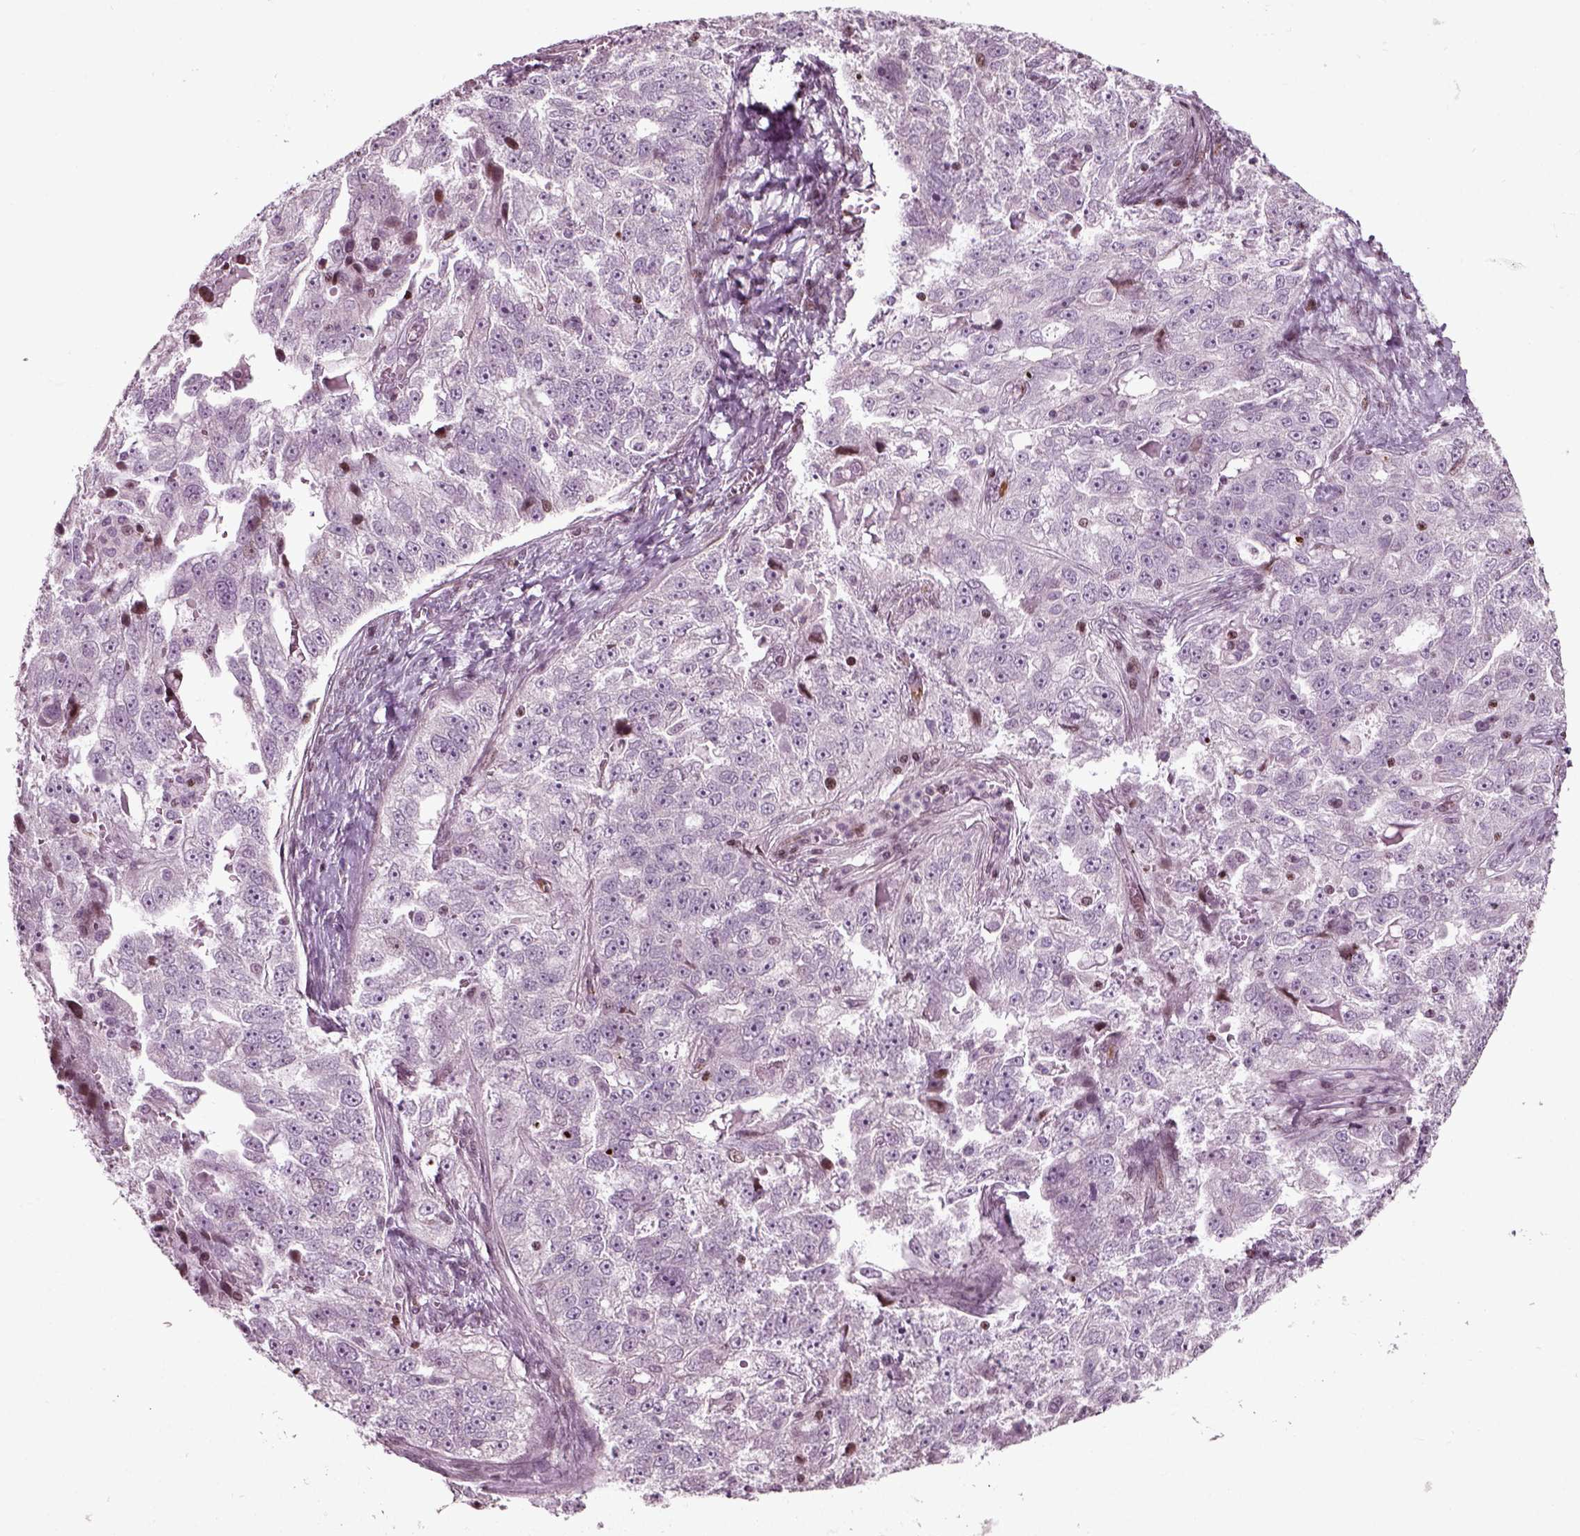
{"staining": {"intensity": "negative", "quantity": "none", "location": "none"}, "tissue": "ovarian cancer", "cell_type": "Tumor cells", "image_type": "cancer", "snomed": [{"axis": "morphology", "description": "Cystadenocarcinoma, serous, NOS"}, {"axis": "topography", "description": "Ovary"}], "caption": "Immunohistochemistry (IHC) histopathology image of neoplastic tissue: human serous cystadenocarcinoma (ovarian) stained with DAB (3,3'-diaminobenzidine) exhibits no significant protein positivity in tumor cells.", "gene": "HEYL", "patient": {"sex": "female", "age": 51}}